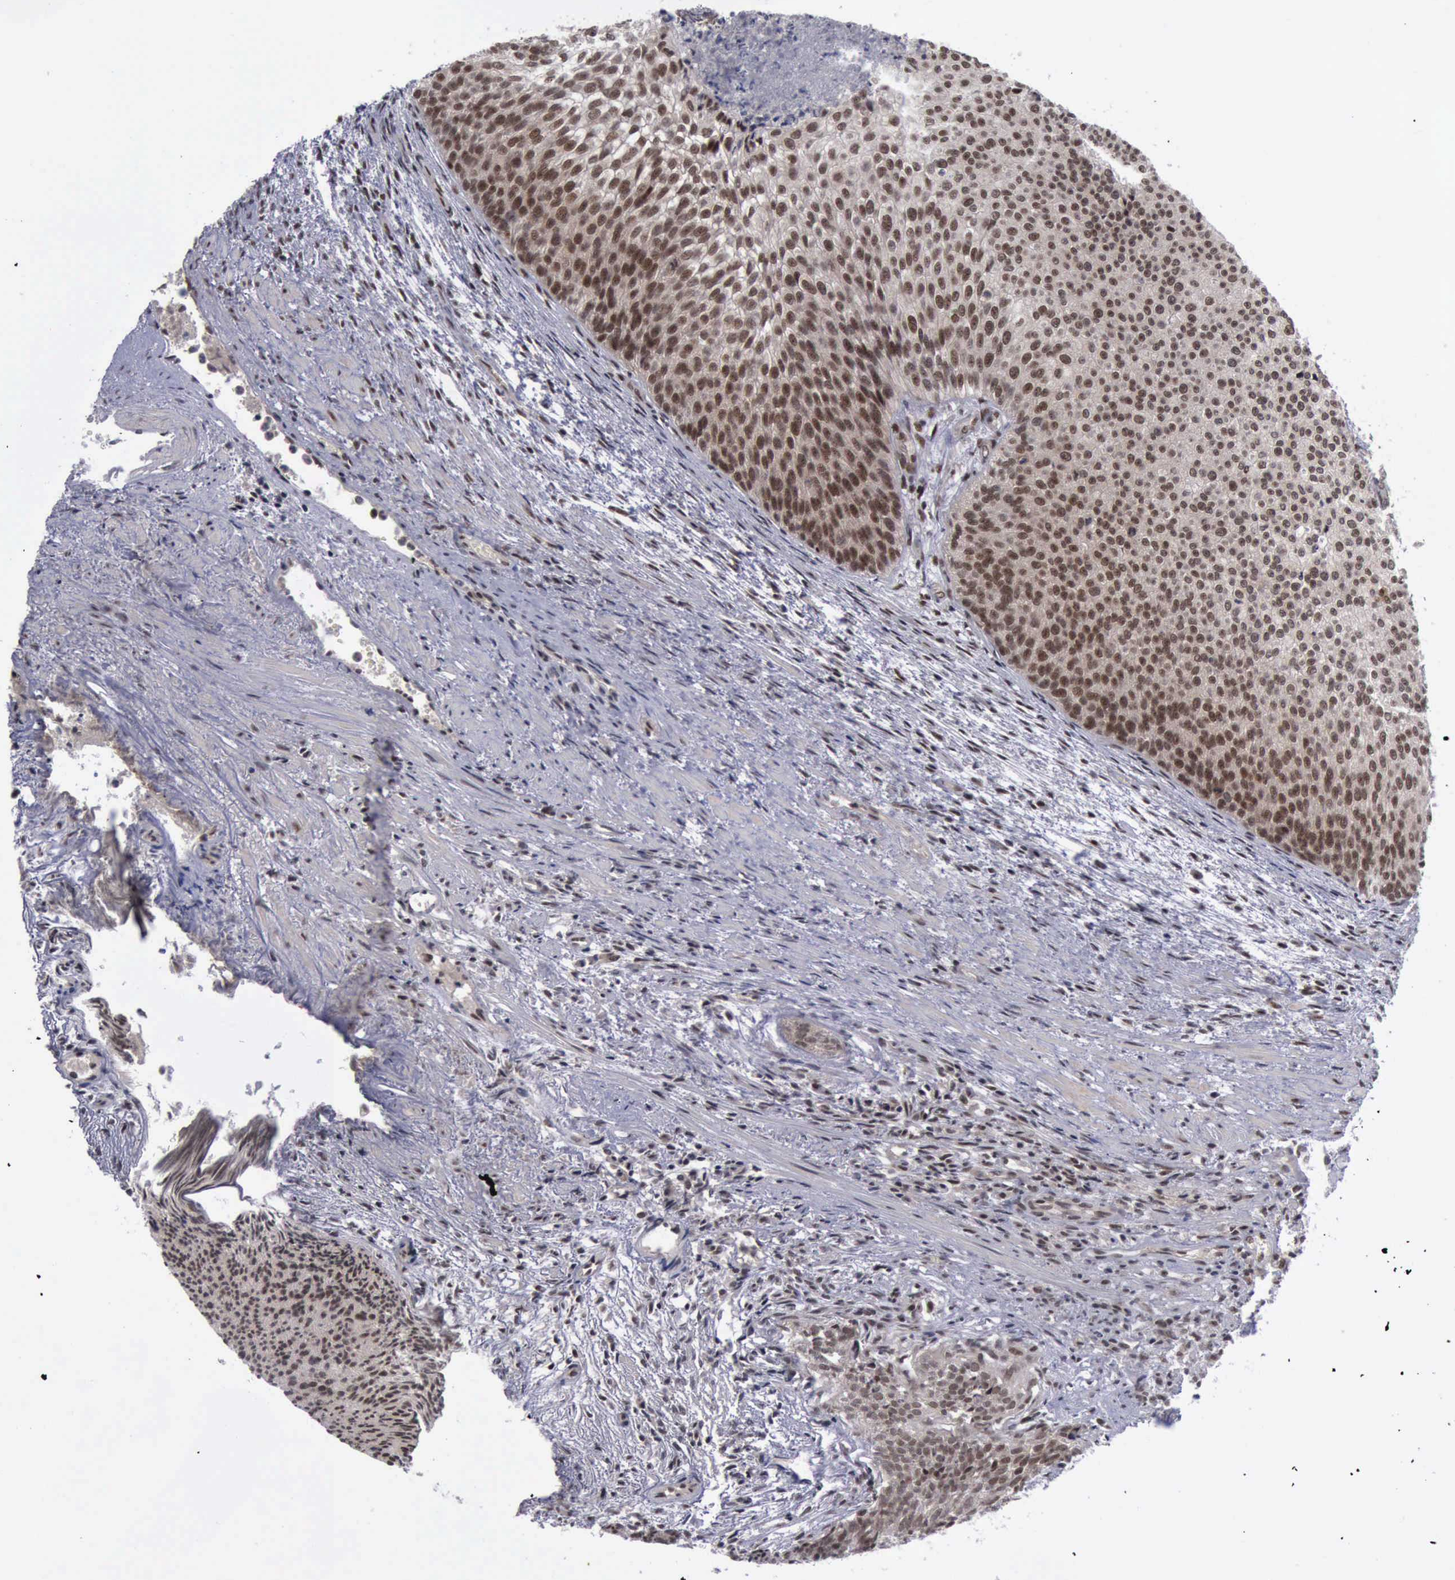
{"staining": {"intensity": "moderate", "quantity": ">75%", "location": "cytoplasmic/membranous,nuclear"}, "tissue": "urothelial cancer", "cell_type": "Tumor cells", "image_type": "cancer", "snomed": [{"axis": "morphology", "description": "Urothelial carcinoma, Low grade"}, {"axis": "topography", "description": "Urinary bladder"}], "caption": "Approximately >75% of tumor cells in urothelial cancer exhibit moderate cytoplasmic/membranous and nuclear protein expression as visualized by brown immunohistochemical staining.", "gene": "ATM", "patient": {"sex": "male", "age": 84}}